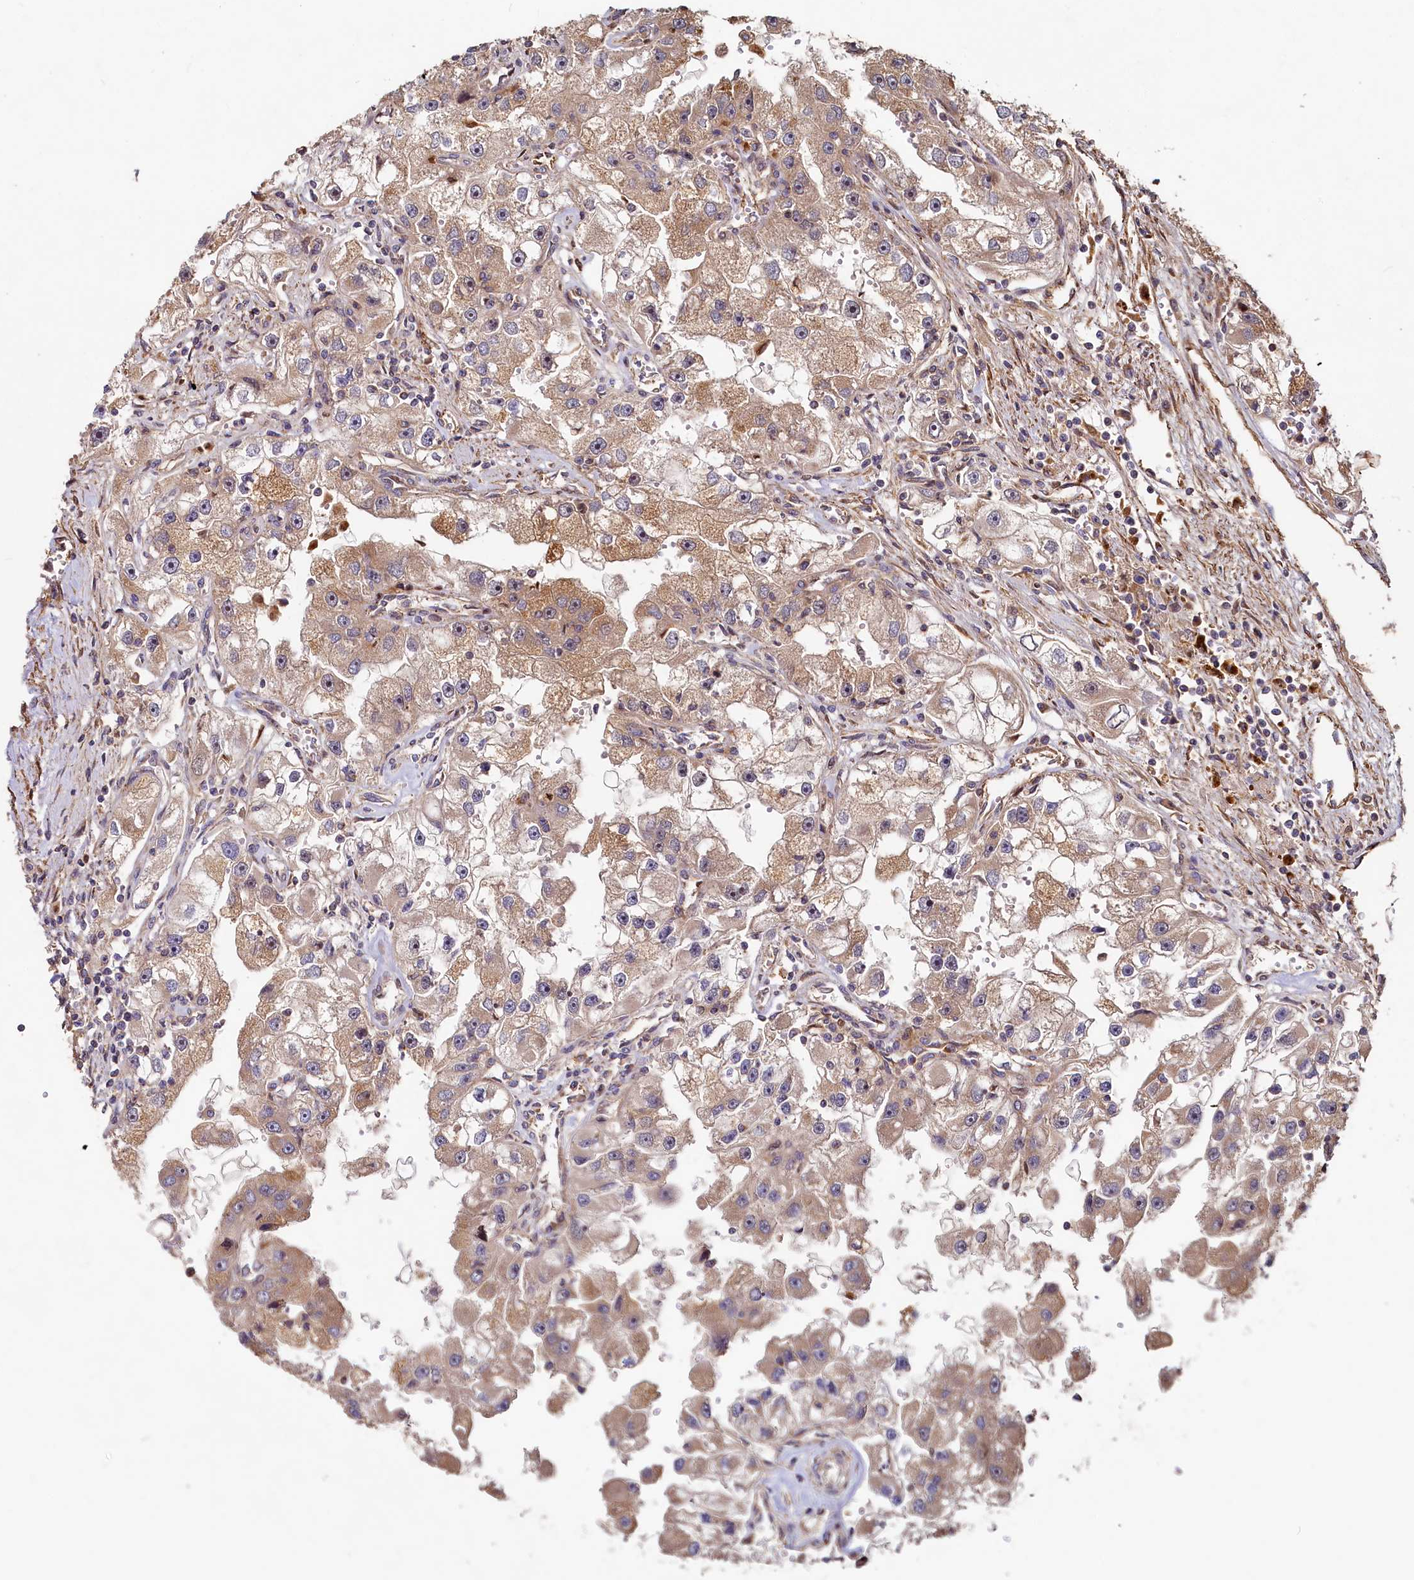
{"staining": {"intensity": "moderate", "quantity": "25%-75%", "location": "cytoplasmic/membranous"}, "tissue": "renal cancer", "cell_type": "Tumor cells", "image_type": "cancer", "snomed": [{"axis": "morphology", "description": "Adenocarcinoma, NOS"}, {"axis": "topography", "description": "Kidney"}], "caption": "Immunohistochemistry of human renal adenocarcinoma displays medium levels of moderate cytoplasmic/membranous staining in approximately 25%-75% of tumor cells.", "gene": "TRIM23", "patient": {"sex": "male", "age": 63}}